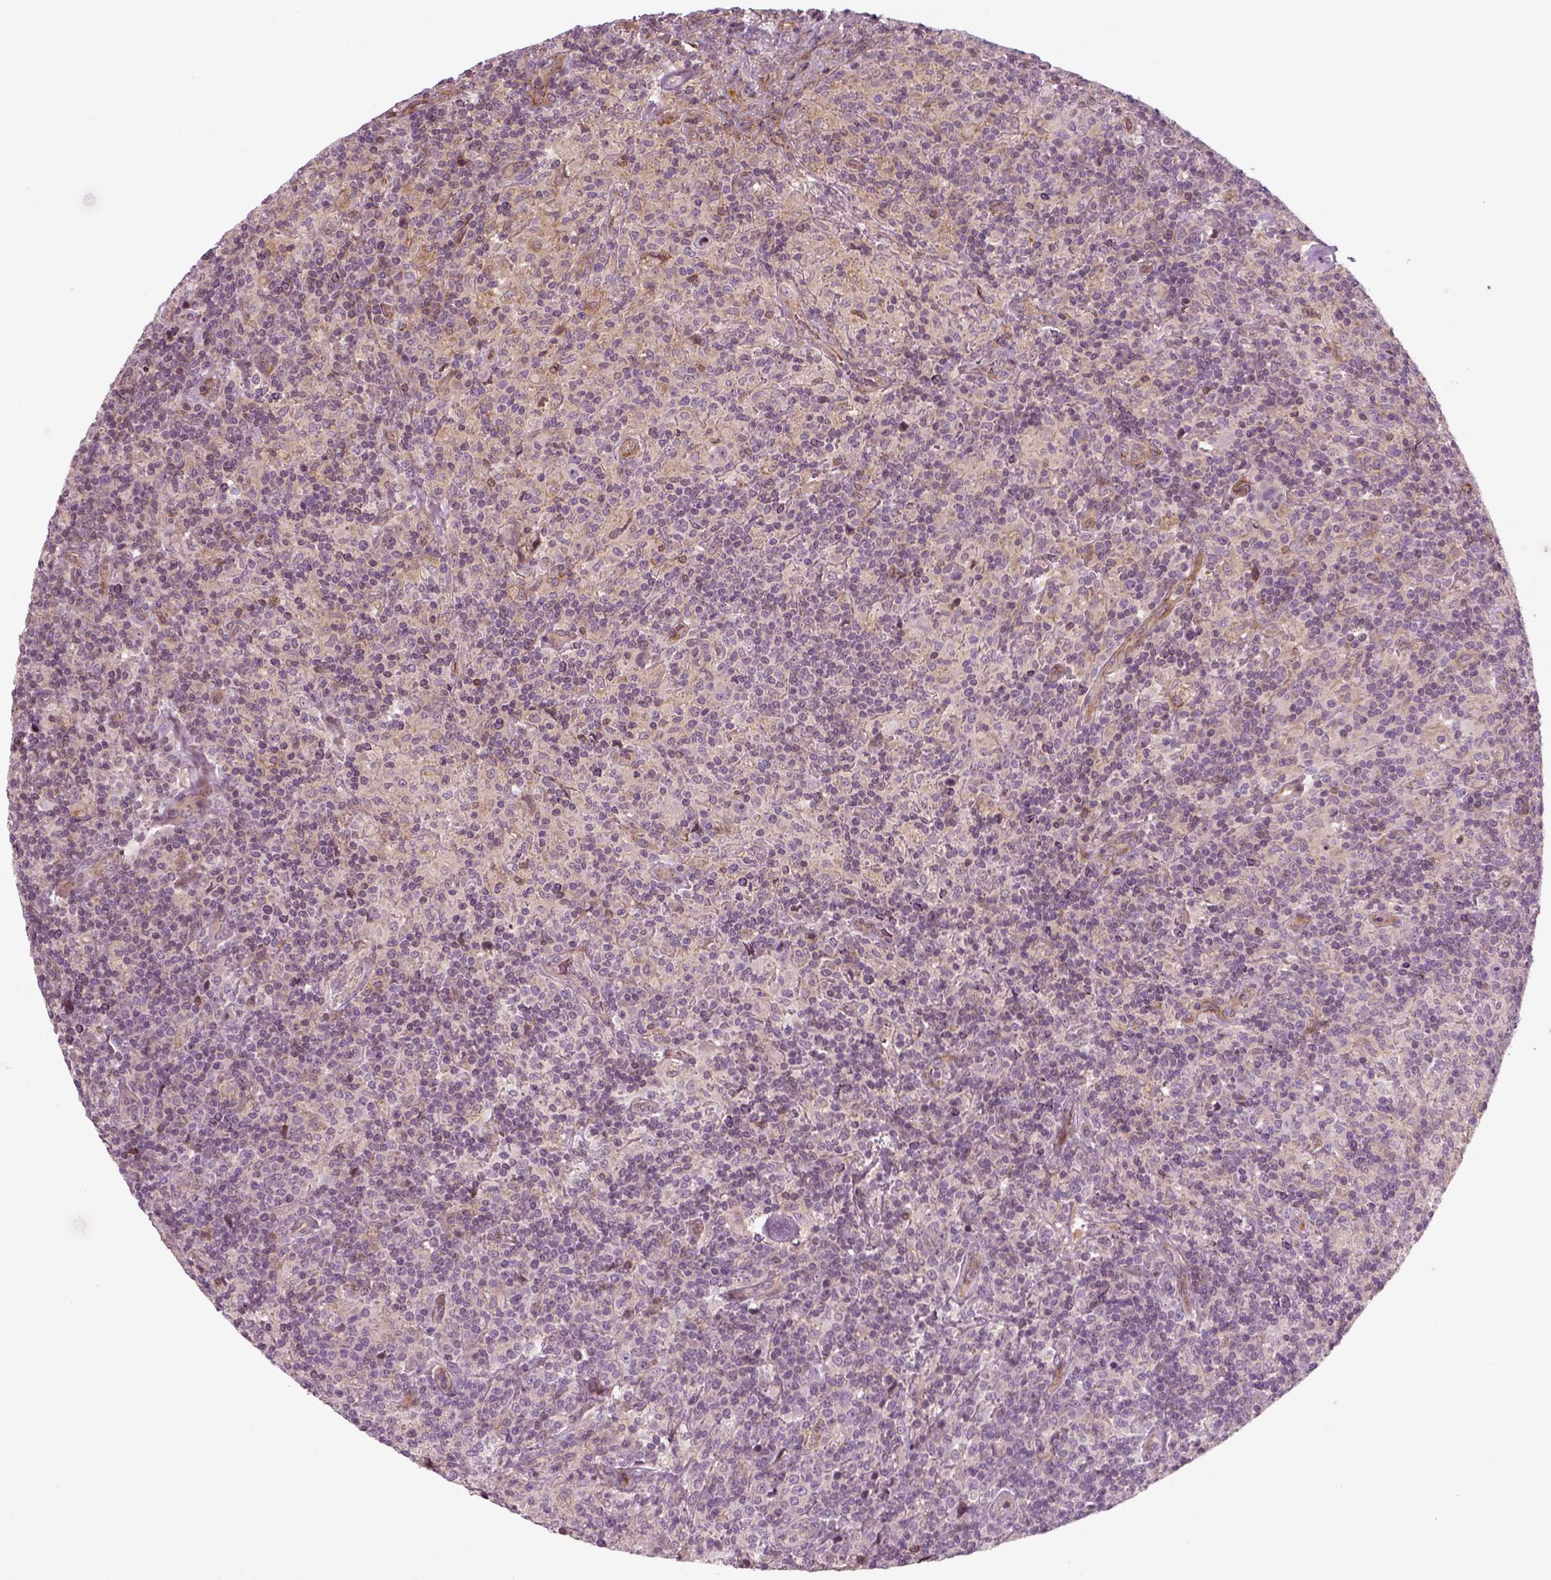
{"staining": {"intensity": "negative", "quantity": "none", "location": "none"}, "tissue": "lymphoma", "cell_type": "Tumor cells", "image_type": "cancer", "snomed": [{"axis": "morphology", "description": "Hodgkin's disease, NOS"}, {"axis": "topography", "description": "Lymph node"}], "caption": "This is an IHC micrograph of Hodgkin's disease. There is no expression in tumor cells.", "gene": "DNASE1L1", "patient": {"sex": "male", "age": 70}}